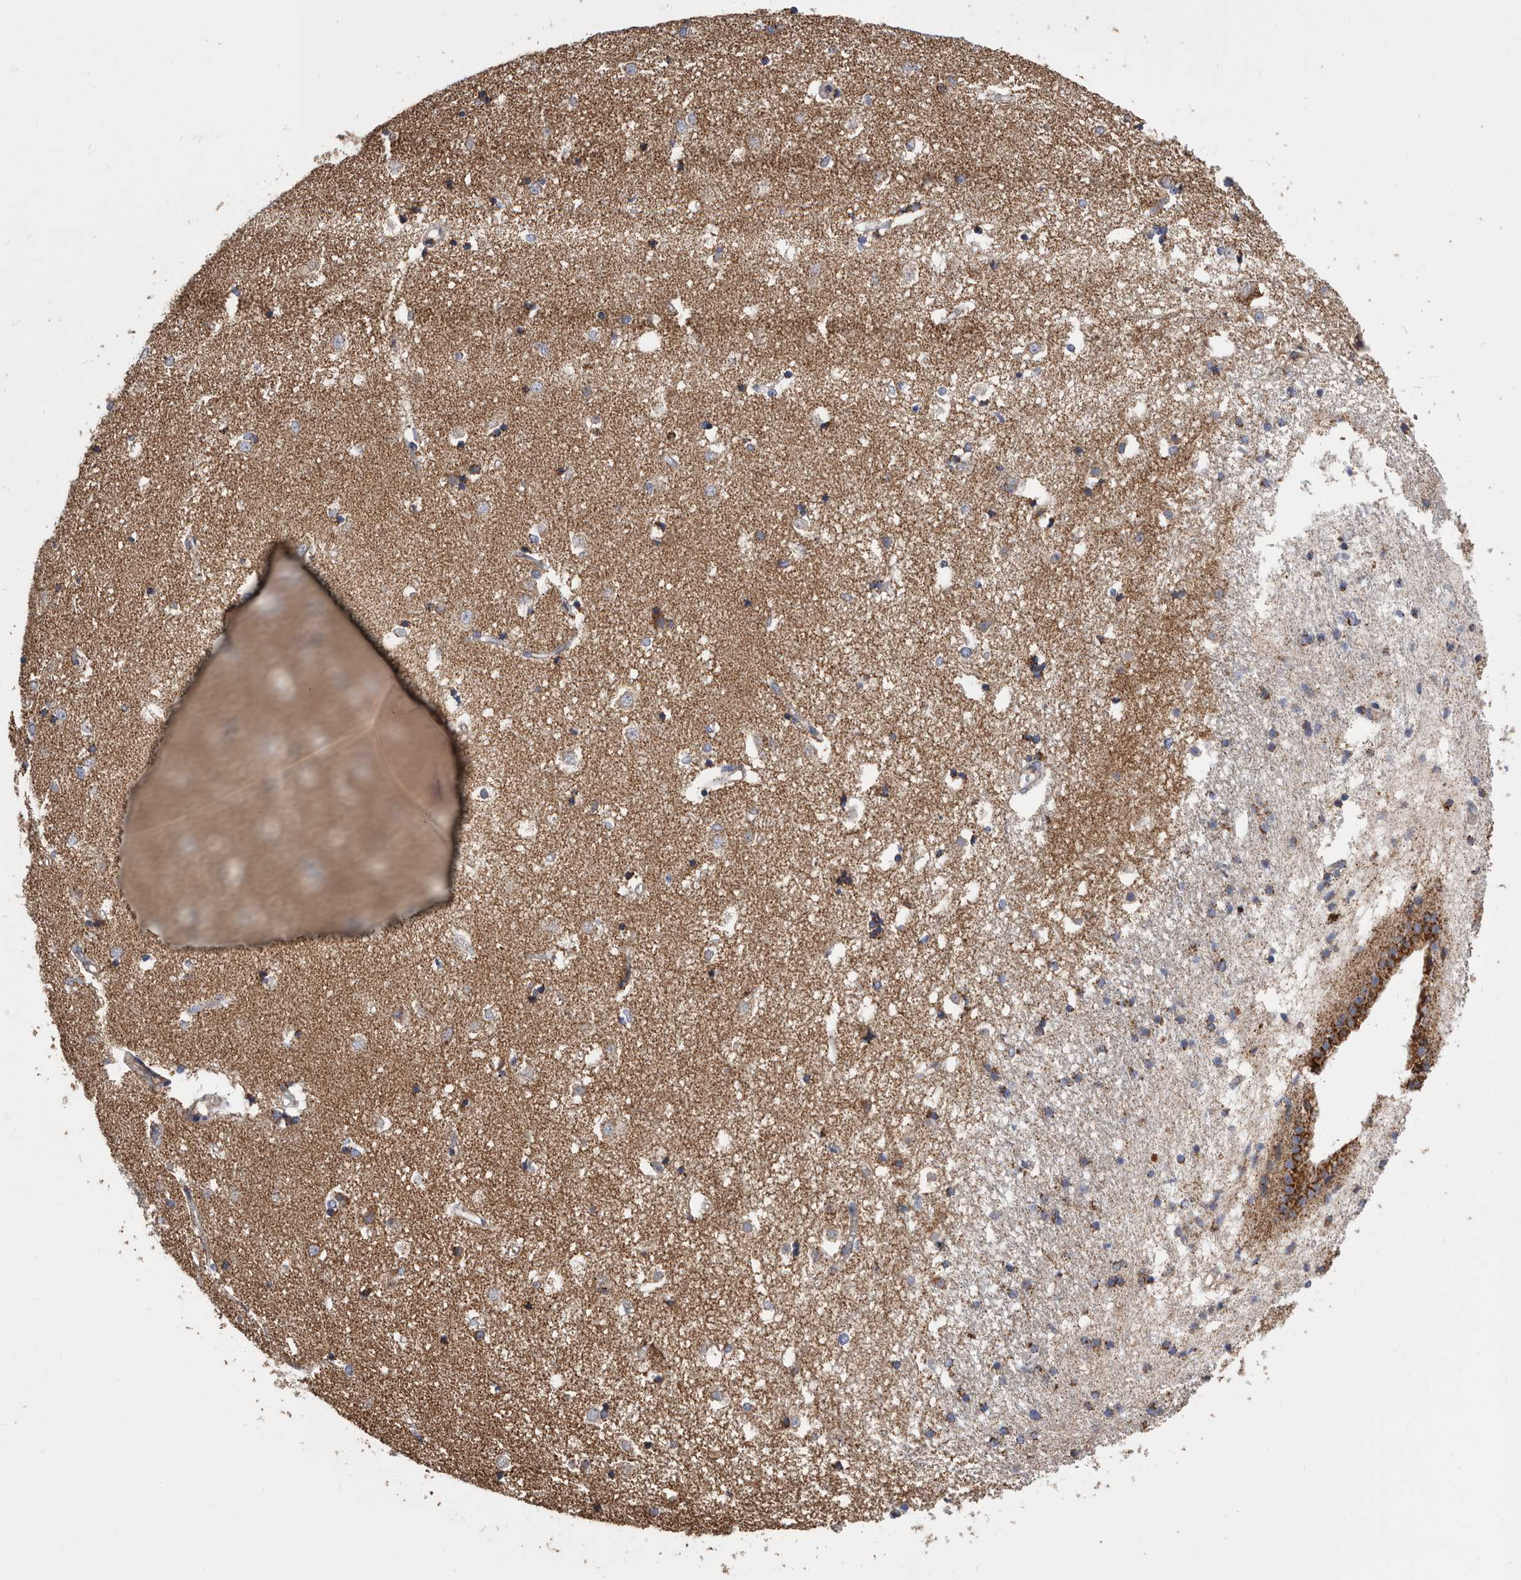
{"staining": {"intensity": "moderate", "quantity": "25%-75%", "location": "cytoplasmic/membranous"}, "tissue": "caudate", "cell_type": "Glial cells", "image_type": "normal", "snomed": [{"axis": "morphology", "description": "Normal tissue, NOS"}, {"axis": "topography", "description": "Lateral ventricle wall"}], "caption": "Protein analysis of normal caudate shows moderate cytoplasmic/membranous expression in about 25%-75% of glial cells.", "gene": "WFDC1", "patient": {"sex": "male", "age": 45}}